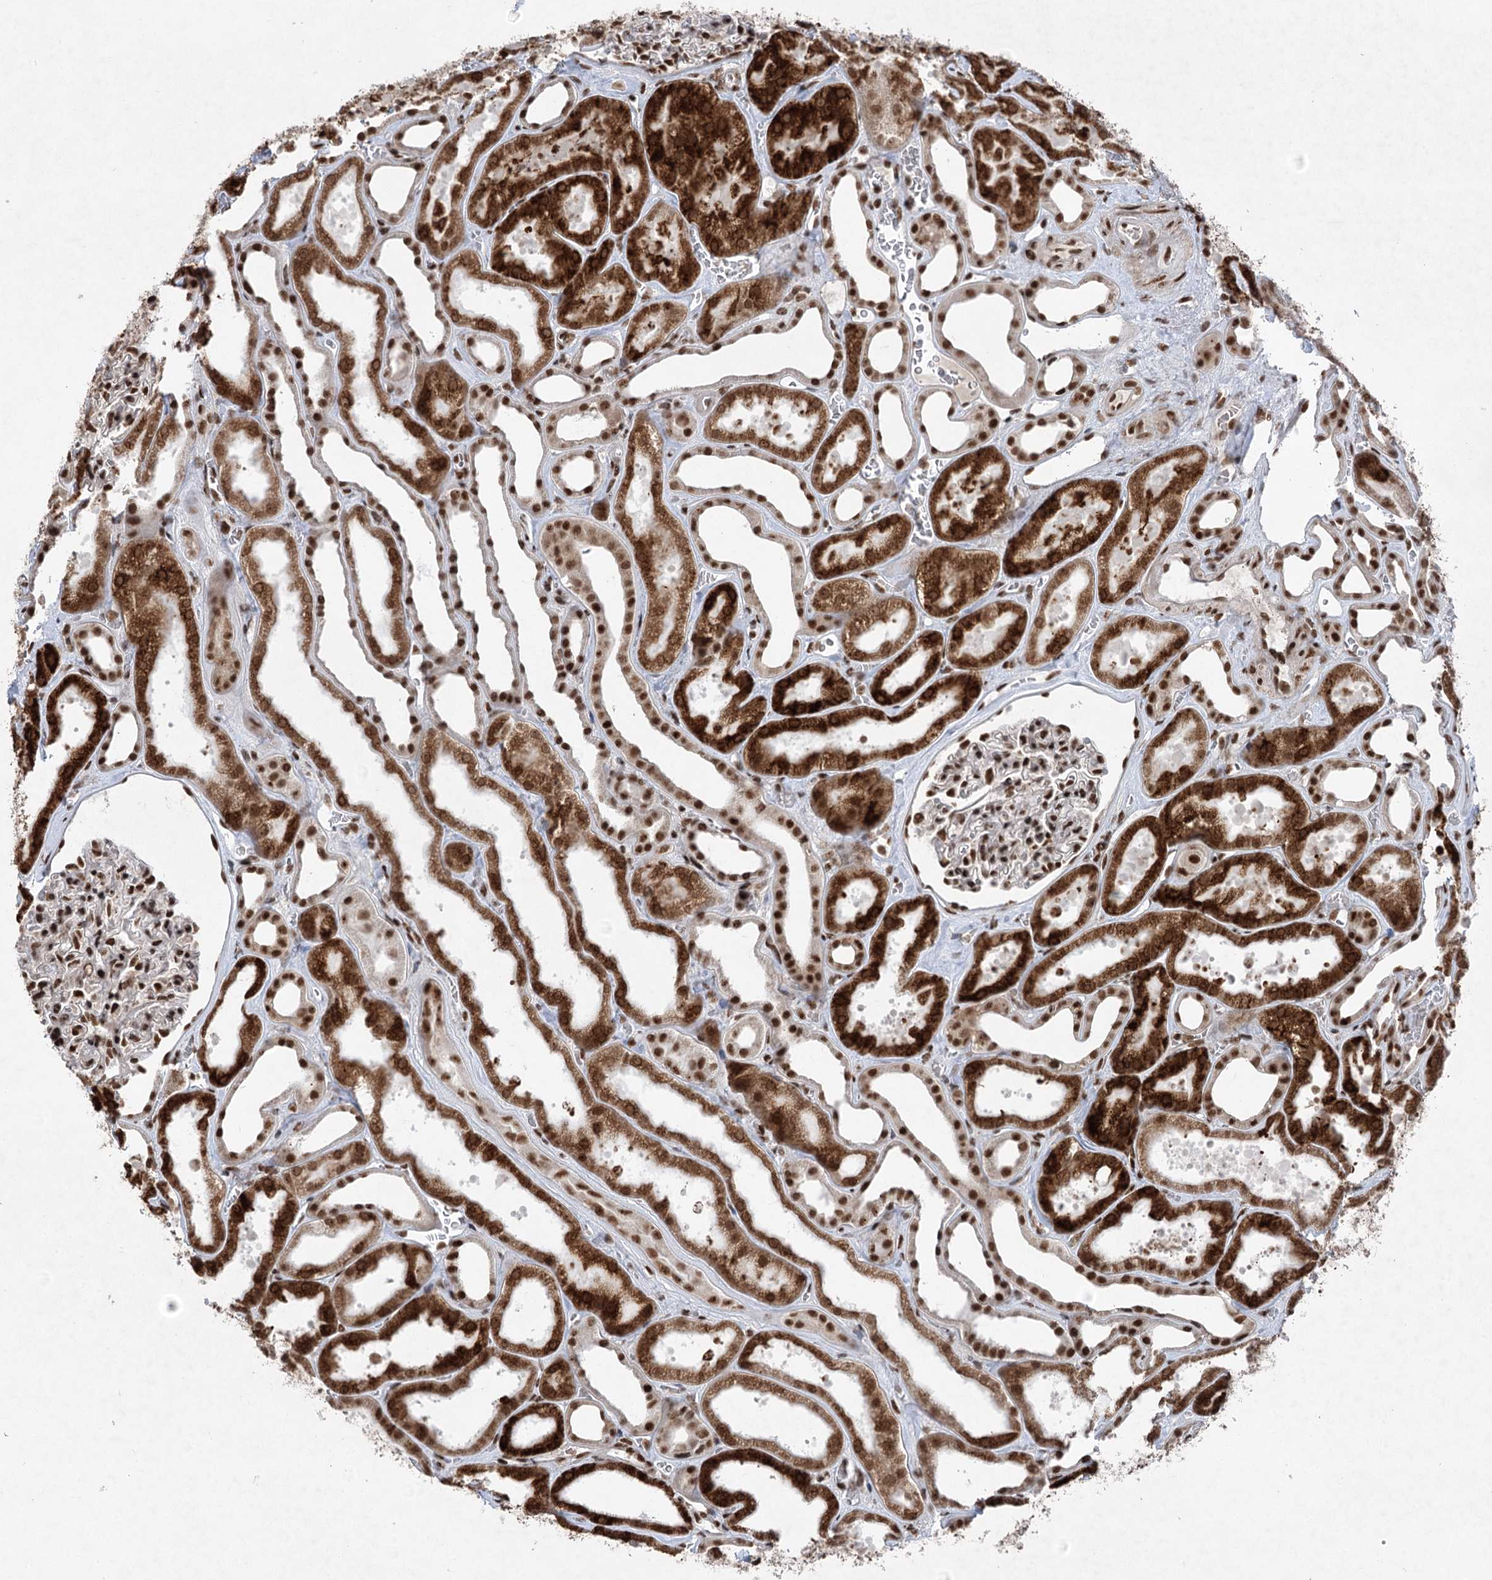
{"staining": {"intensity": "strong", "quantity": ">75%", "location": "nuclear"}, "tissue": "kidney", "cell_type": "Cells in glomeruli", "image_type": "normal", "snomed": [{"axis": "morphology", "description": "Normal tissue, NOS"}, {"axis": "morphology", "description": "Adenocarcinoma, NOS"}, {"axis": "topography", "description": "Kidney"}], "caption": "The image demonstrates immunohistochemical staining of normal kidney. There is strong nuclear expression is appreciated in about >75% of cells in glomeruli.", "gene": "CGGBP1", "patient": {"sex": "female", "age": 68}}